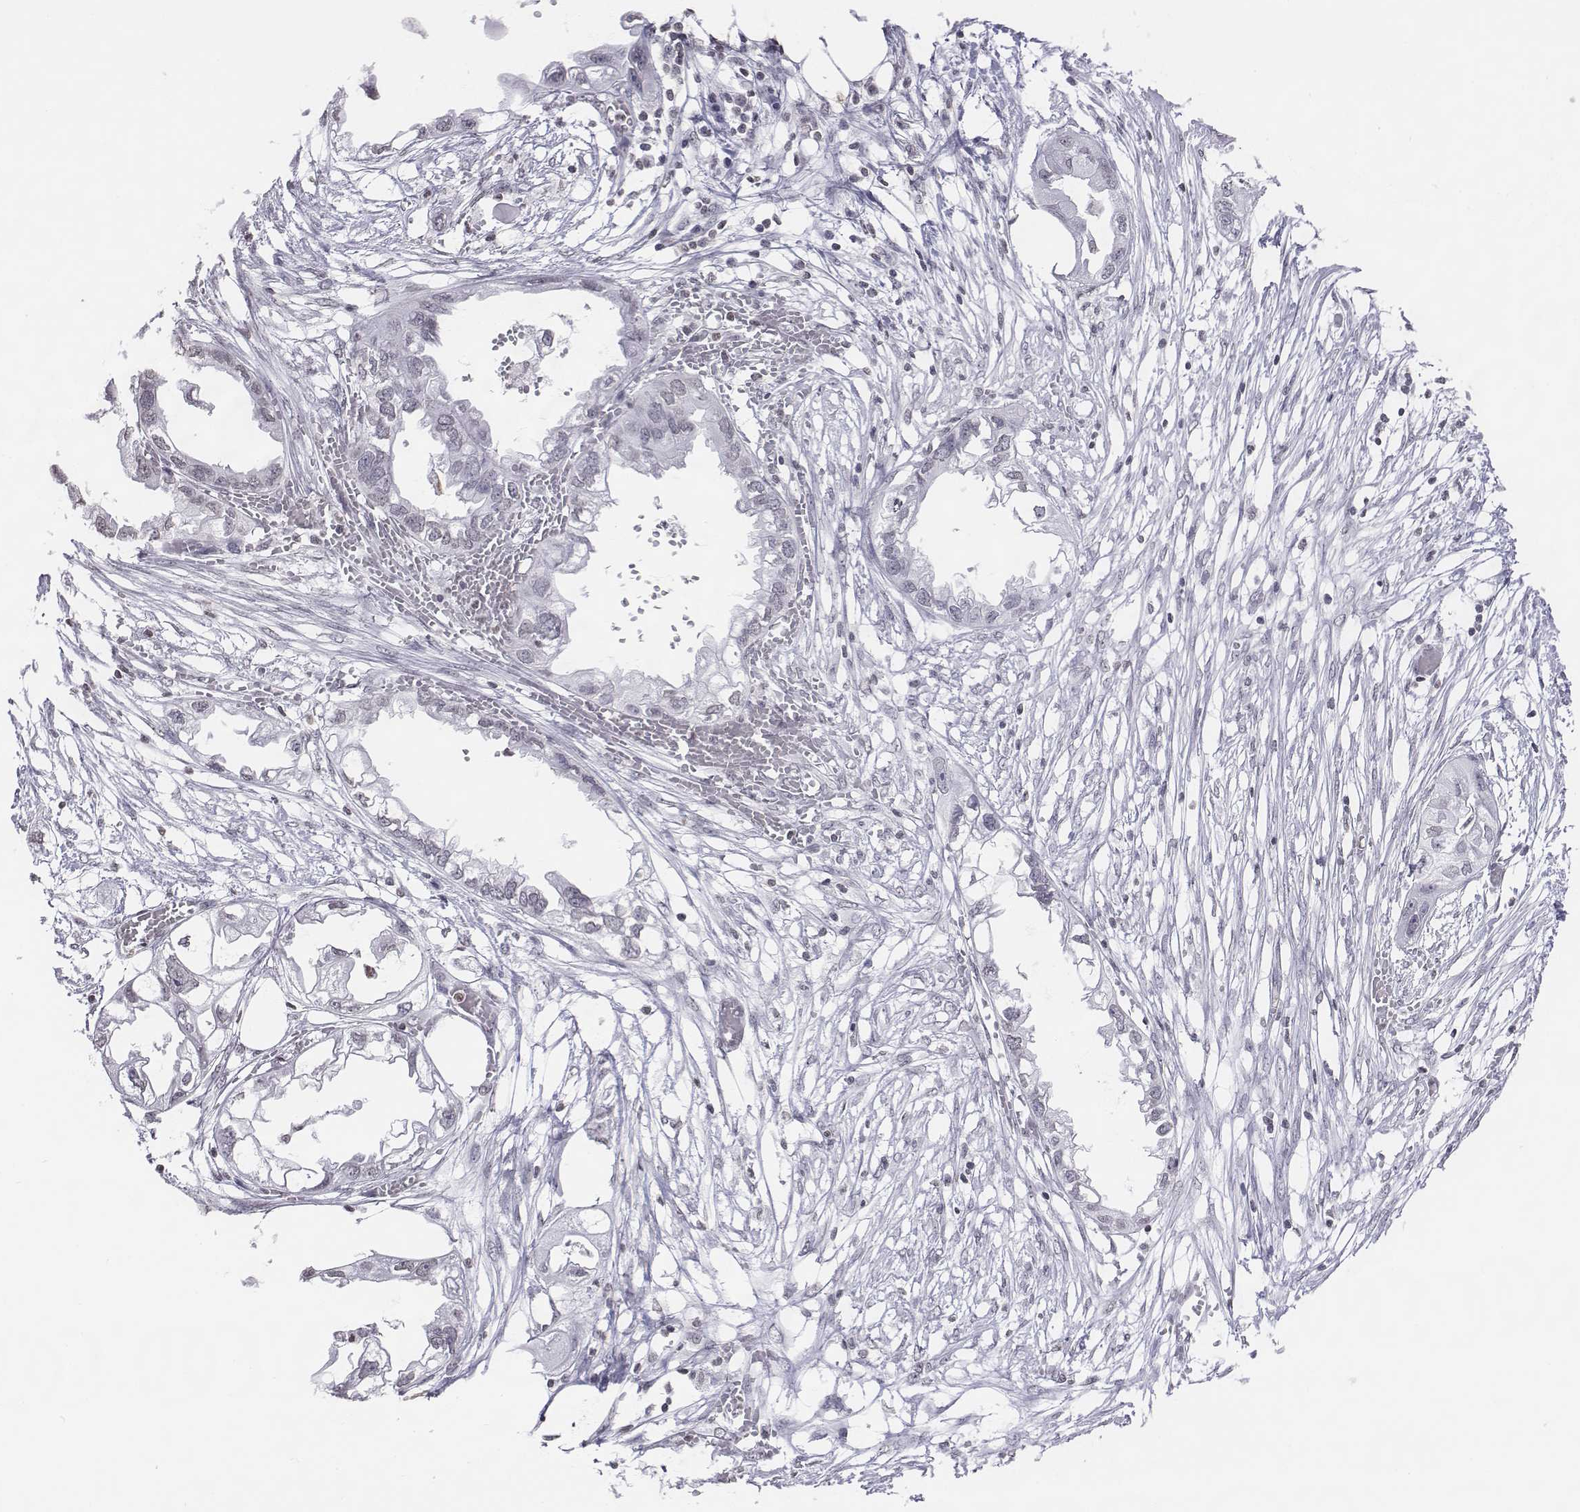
{"staining": {"intensity": "negative", "quantity": "none", "location": "none"}, "tissue": "endometrial cancer", "cell_type": "Tumor cells", "image_type": "cancer", "snomed": [{"axis": "morphology", "description": "Adenocarcinoma, NOS"}, {"axis": "morphology", "description": "Adenocarcinoma, metastatic, NOS"}, {"axis": "topography", "description": "Adipose tissue"}, {"axis": "topography", "description": "Endometrium"}], "caption": "Immunohistochemistry (IHC) image of human endometrial adenocarcinoma stained for a protein (brown), which shows no positivity in tumor cells.", "gene": "BARHL1", "patient": {"sex": "female", "age": 67}}